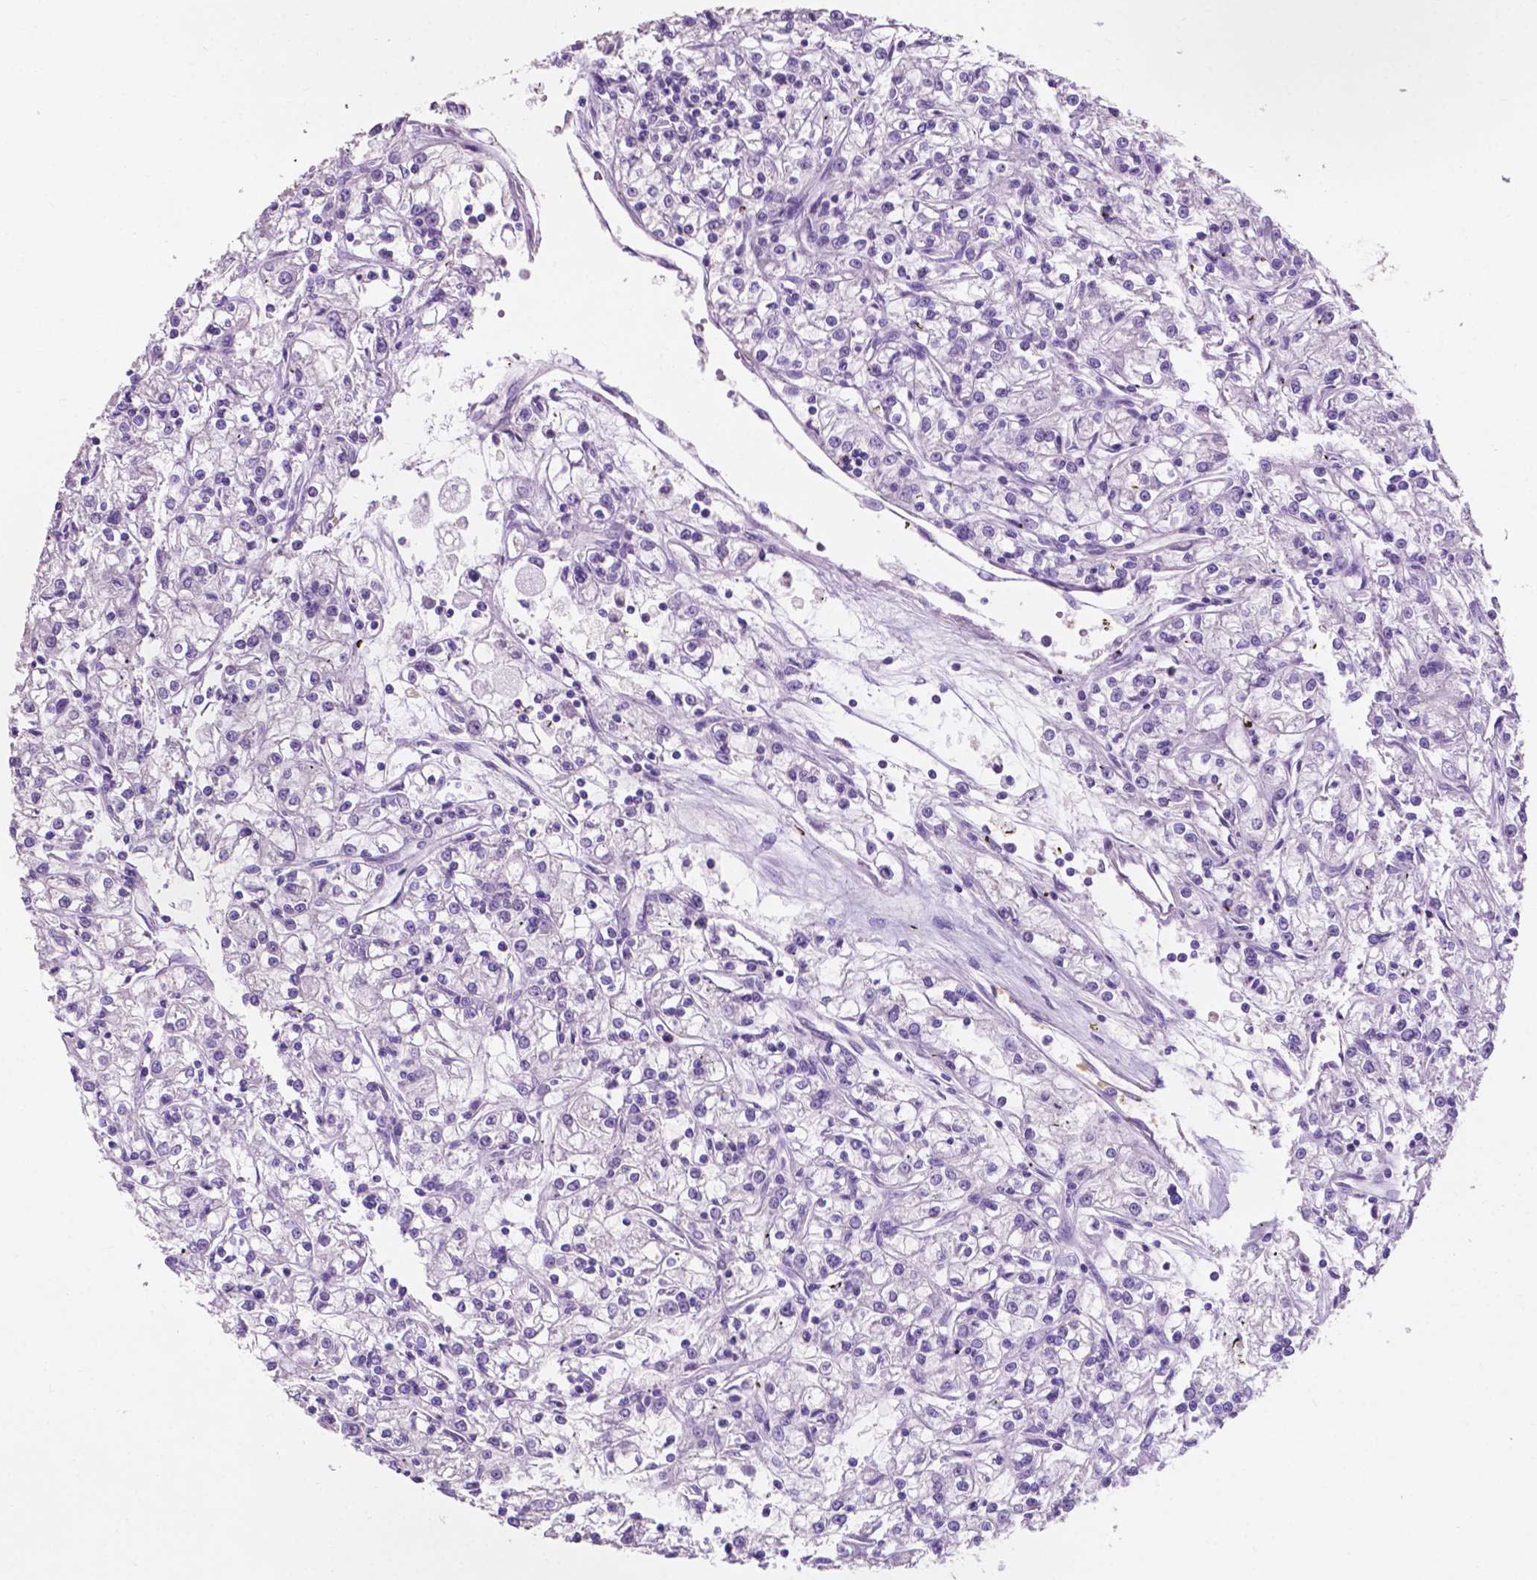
{"staining": {"intensity": "negative", "quantity": "none", "location": "none"}, "tissue": "renal cancer", "cell_type": "Tumor cells", "image_type": "cancer", "snomed": [{"axis": "morphology", "description": "Adenocarcinoma, NOS"}, {"axis": "topography", "description": "Kidney"}], "caption": "Tumor cells show no significant expression in renal adenocarcinoma. Brightfield microscopy of immunohistochemistry (IHC) stained with DAB (brown) and hematoxylin (blue), captured at high magnification.", "gene": "CLDN17", "patient": {"sex": "female", "age": 59}}